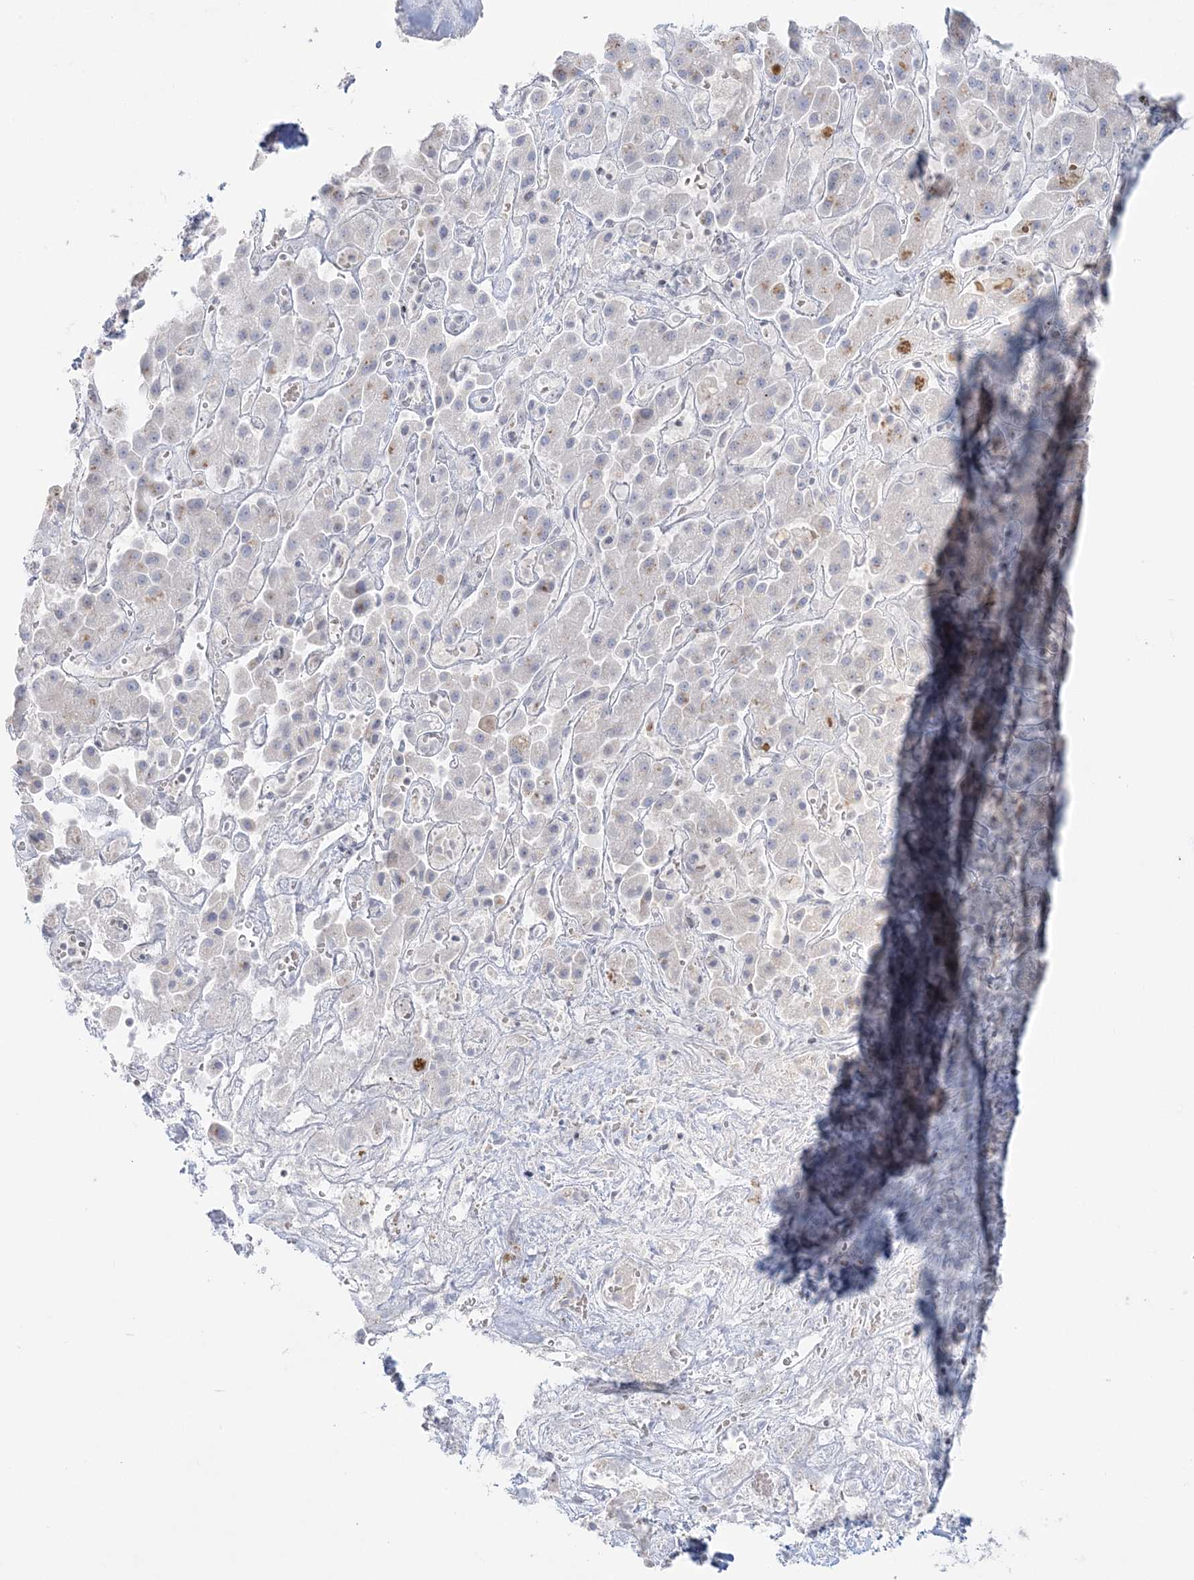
{"staining": {"intensity": "negative", "quantity": "none", "location": "none"}, "tissue": "liver cancer", "cell_type": "Tumor cells", "image_type": "cancer", "snomed": [{"axis": "morphology", "description": "Cholangiocarcinoma"}, {"axis": "topography", "description": "Liver"}], "caption": "High magnification brightfield microscopy of cholangiocarcinoma (liver) stained with DAB (3,3'-diaminobenzidine) (brown) and counterstained with hematoxylin (blue): tumor cells show no significant expression.", "gene": "SH3BP4", "patient": {"sex": "female", "age": 52}}